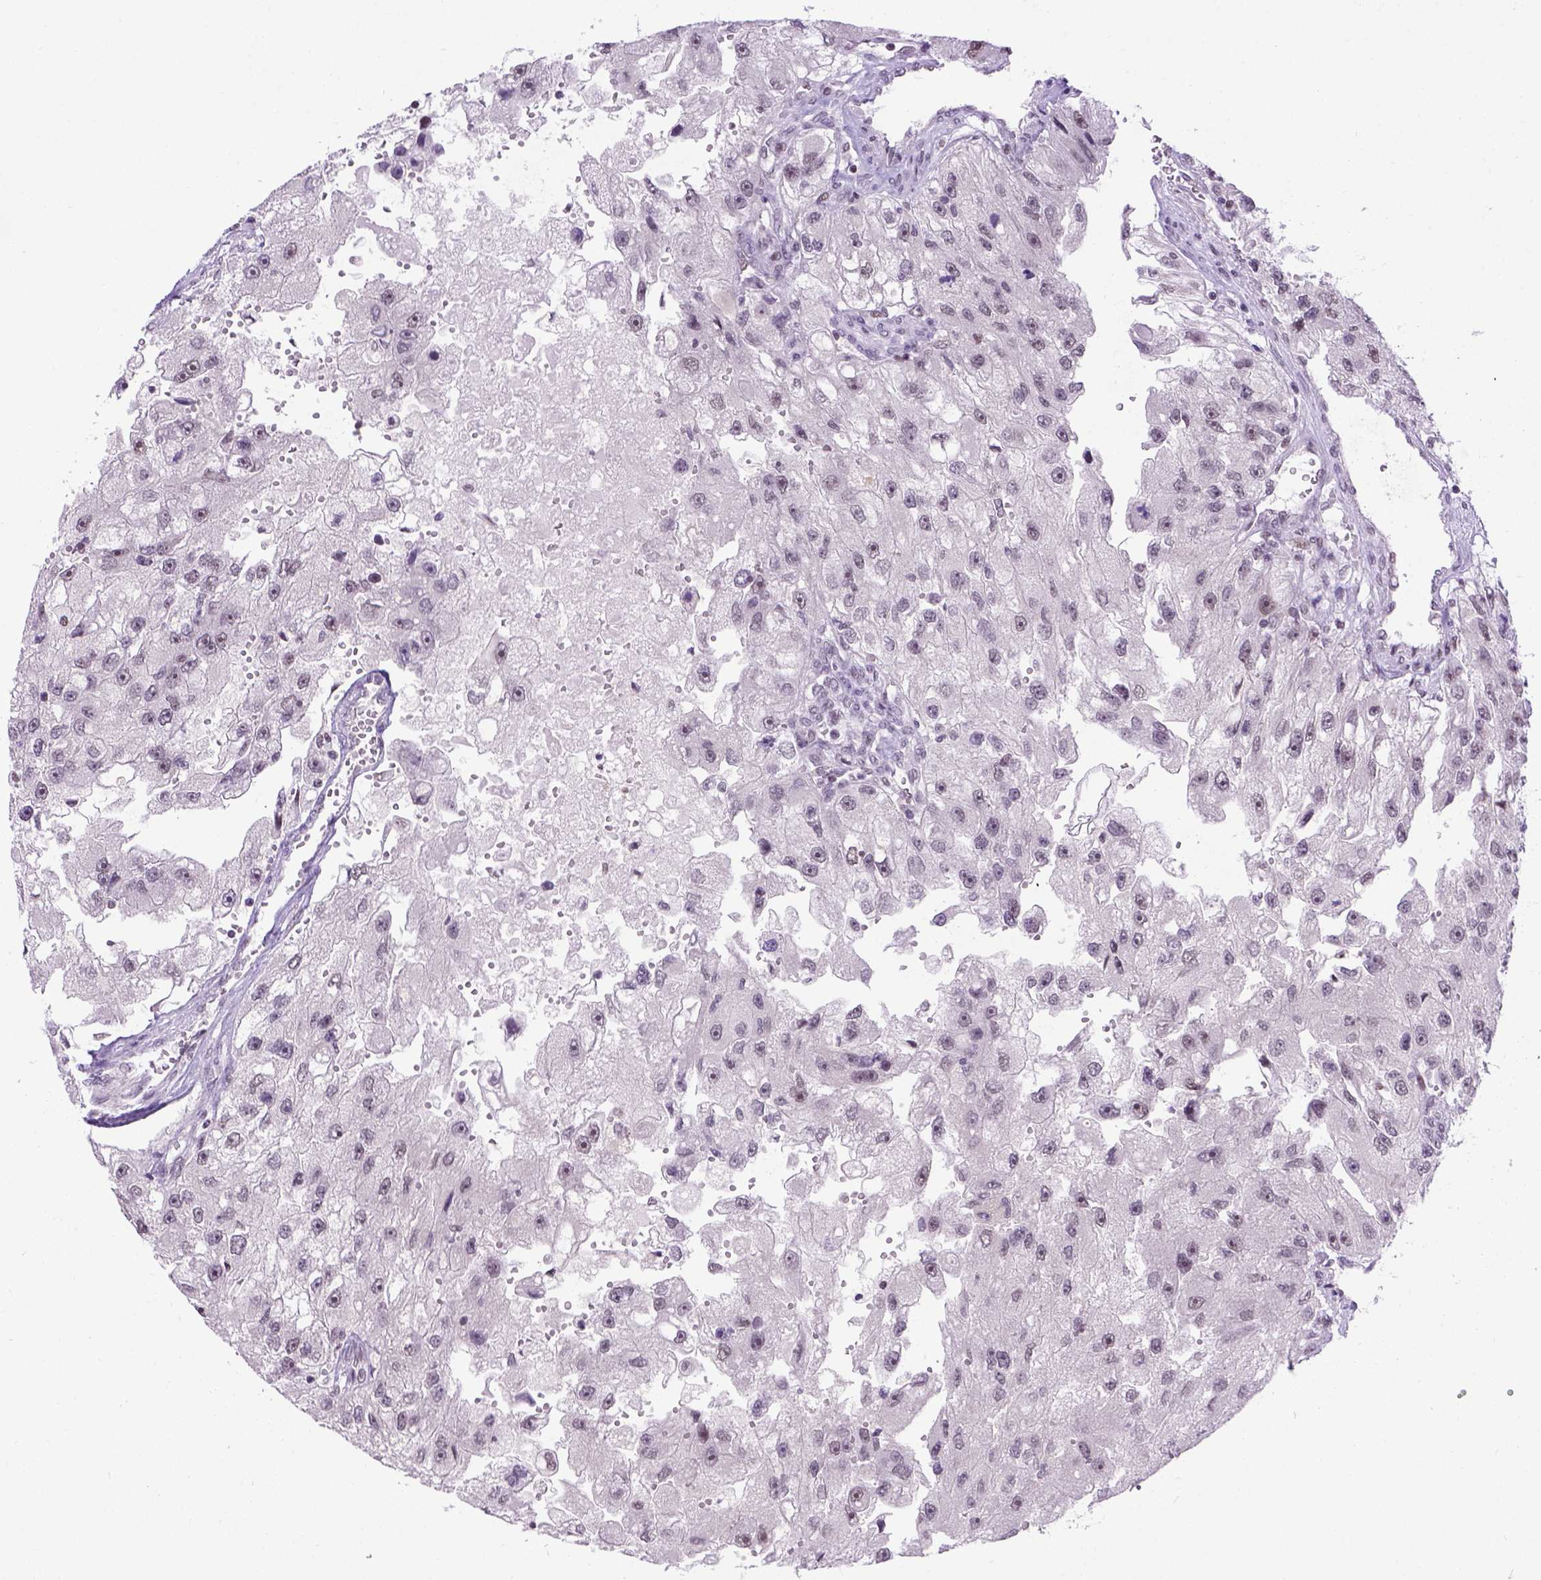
{"staining": {"intensity": "weak", "quantity": "25%-75%", "location": "nuclear"}, "tissue": "renal cancer", "cell_type": "Tumor cells", "image_type": "cancer", "snomed": [{"axis": "morphology", "description": "Adenocarcinoma, NOS"}, {"axis": "topography", "description": "Kidney"}], "caption": "The image demonstrates staining of renal cancer (adenocarcinoma), revealing weak nuclear protein expression (brown color) within tumor cells.", "gene": "TBPL1", "patient": {"sex": "male", "age": 63}}